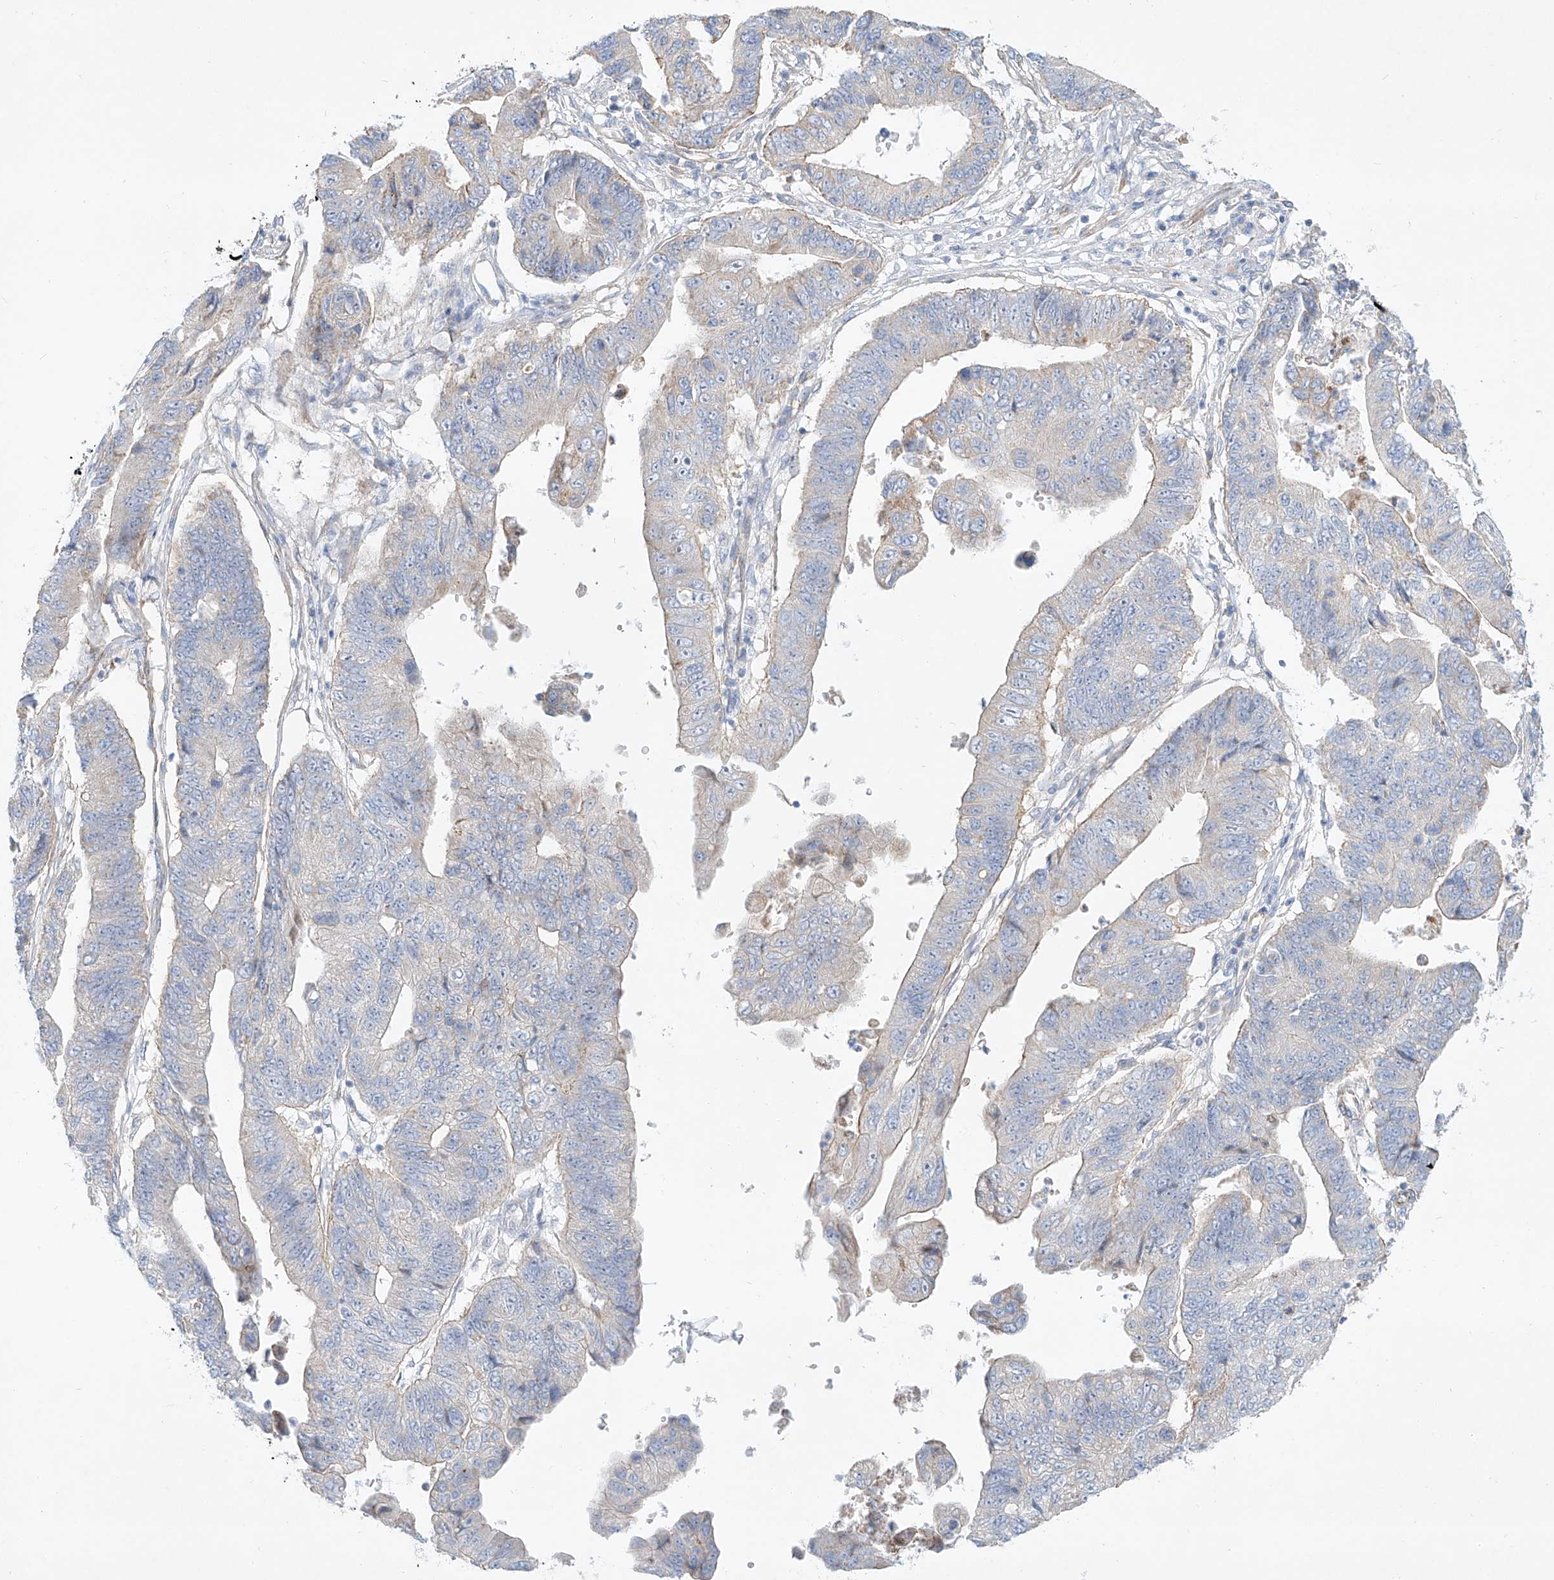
{"staining": {"intensity": "negative", "quantity": "none", "location": "none"}, "tissue": "stomach cancer", "cell_type": "Tumor cells", "image_type": "cancer", "snomed": [{"axis": "morphology", "description": "Adenocarcinoma, NOS"}, {"axis": "topography", "description": "Stomach"}], "caption": "Adenocarcinoma (stomach) was stained to show a protein in brown. There is no significant positivity in tumor cells.", "gene": "AJM1", "patient": {"sex": "male", "age": 59}}